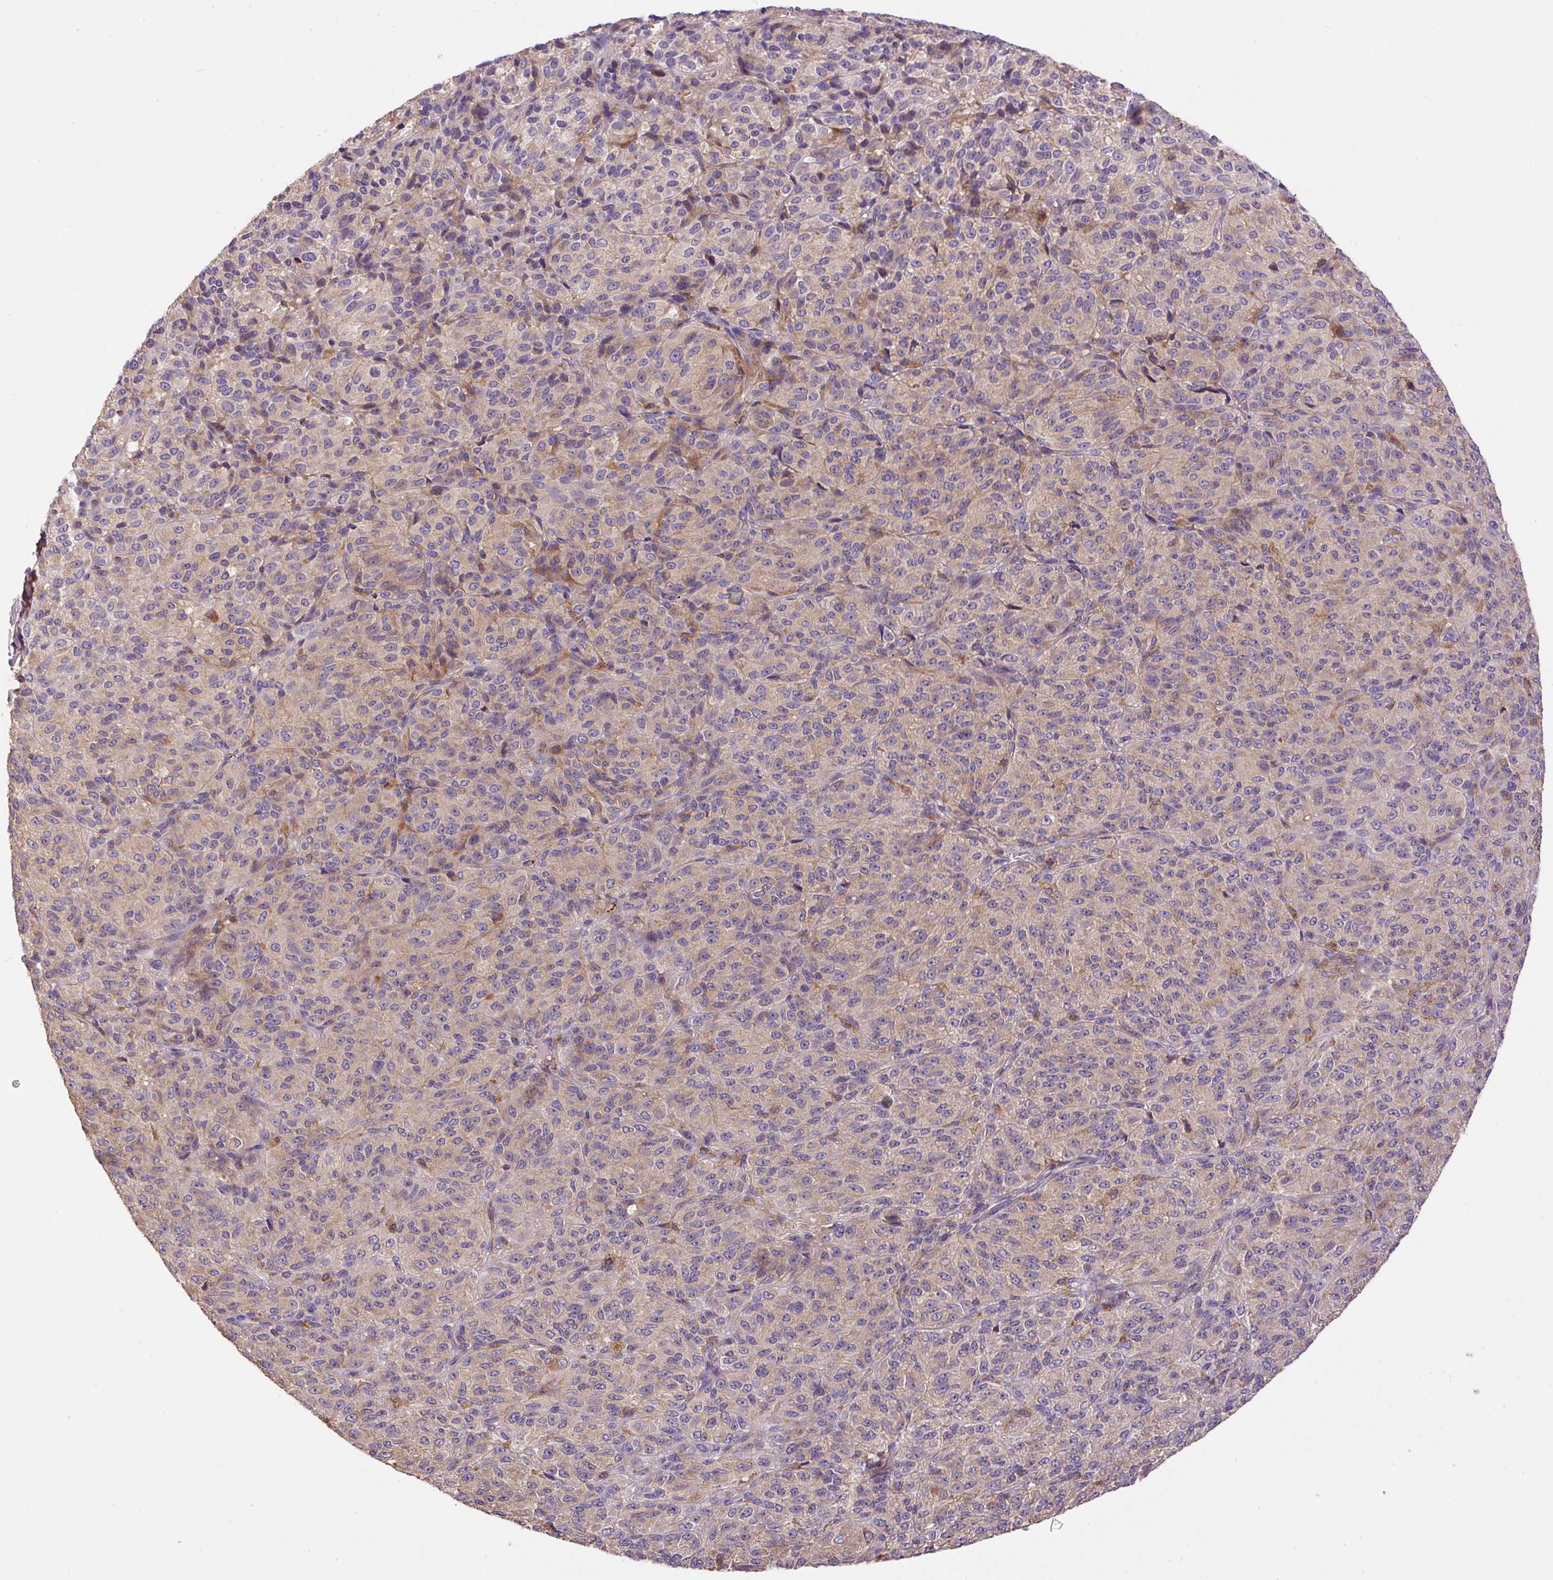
{"staining": {"intensity": "negative", "quantity": "none", "location": "none"}, "tissue": "melanoma", "cell_type": "Tumor cells", "image_type": "cancer", "snomed": [{"axis": "morphology", "description": "Malignant melanoma, Metastatic site"}, {"axis": "topography", "description": "Brain"}], "caption": "Tumor cells are negative for protein expression in human malignant melanoma (metastatic site).", "gene": "DAPK1", "patient": {"sex": "female", "age": 56}}